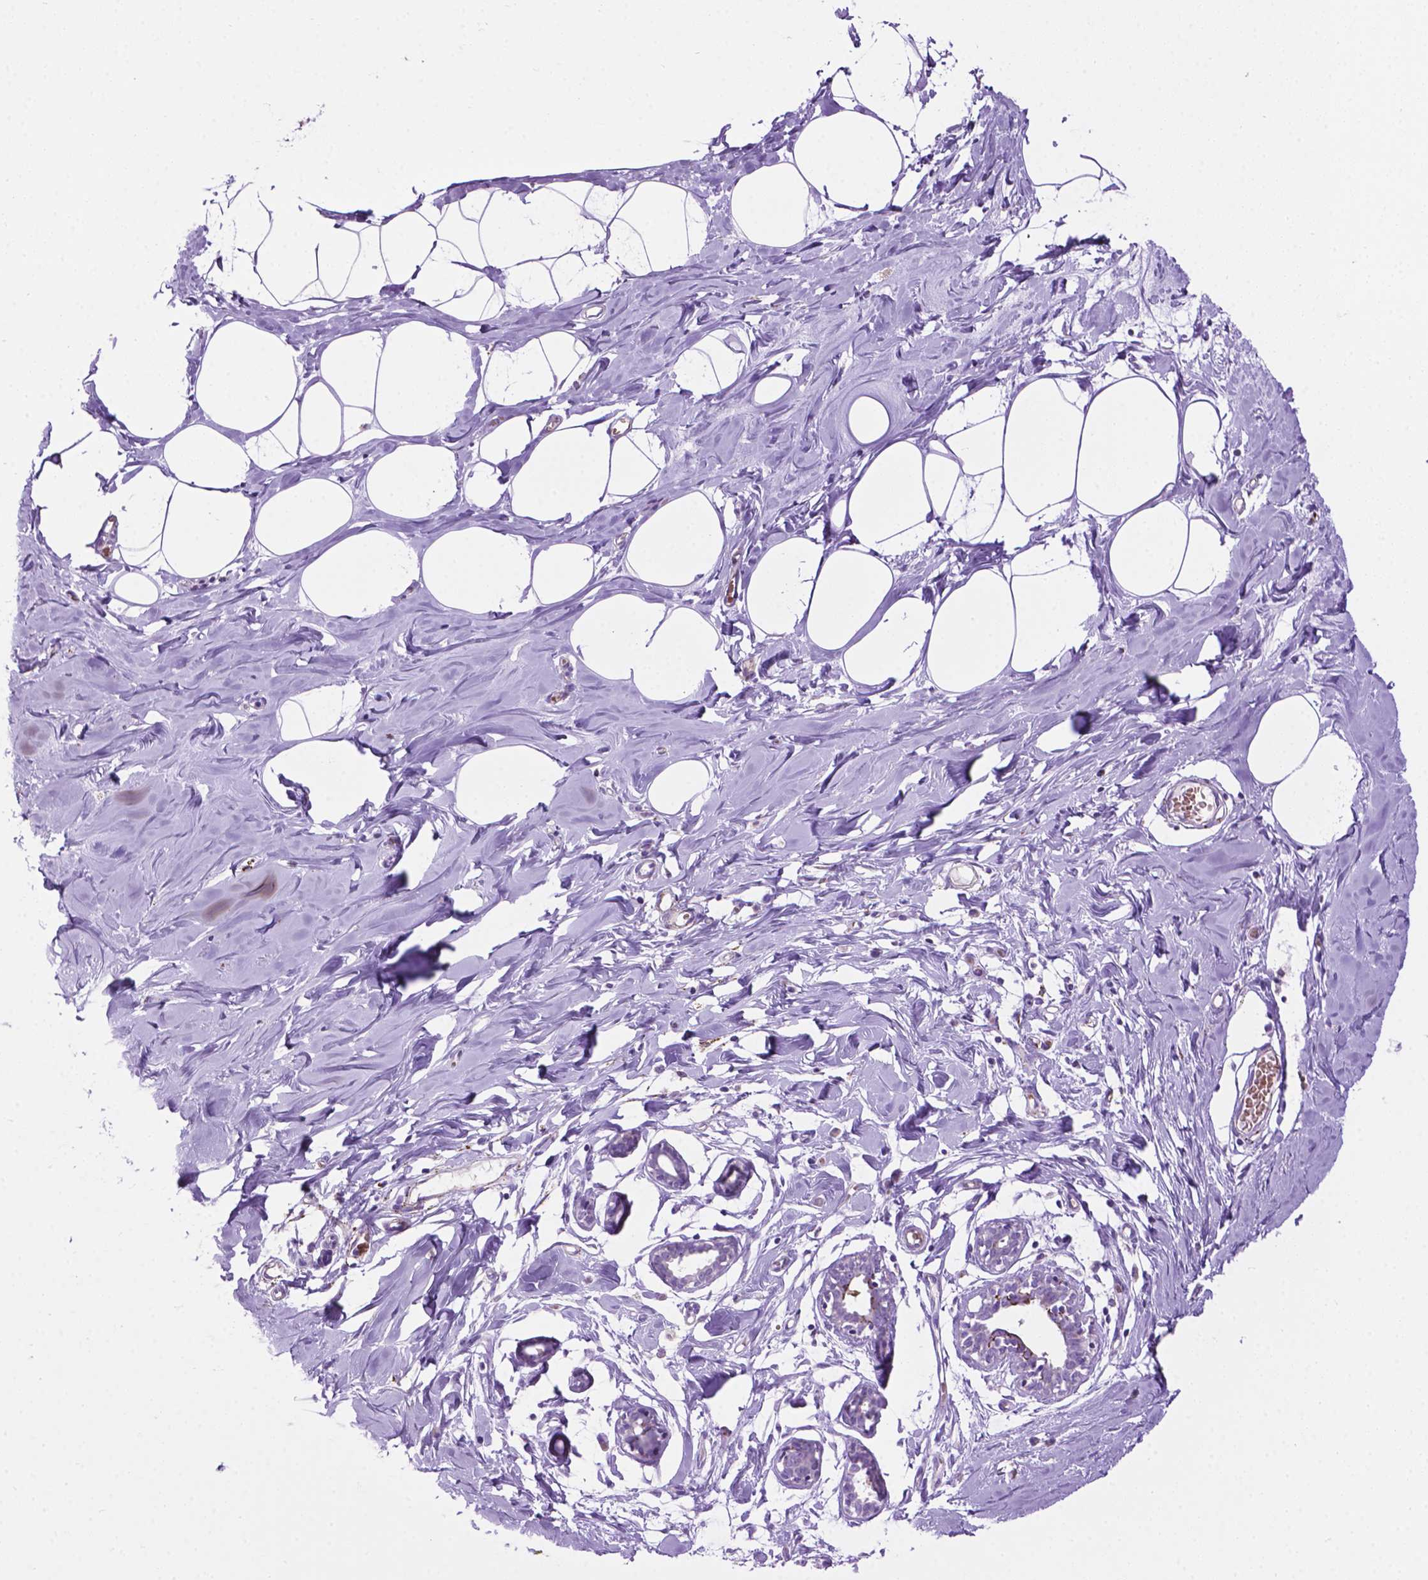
{"staining": {"intensity": "negative", "quantity": "none", "location": "none"}, "tissue": "breast", "cell_type": "Adipocytes", "image_type": "normal", "snomed": [{"axis": "morphology", "description": "Normal tissue, NOS"}, {"axis": "topography", "description": "Breast"}], "caption": "Immunohistochemical staining of unremarkable breast reveals no significant expression in adipocytes. (Immunohistochemistry, brightfield microscopy, high magnification).", "gene": "TMEM132E", "patient": {"sex": "female", "age": 27}}